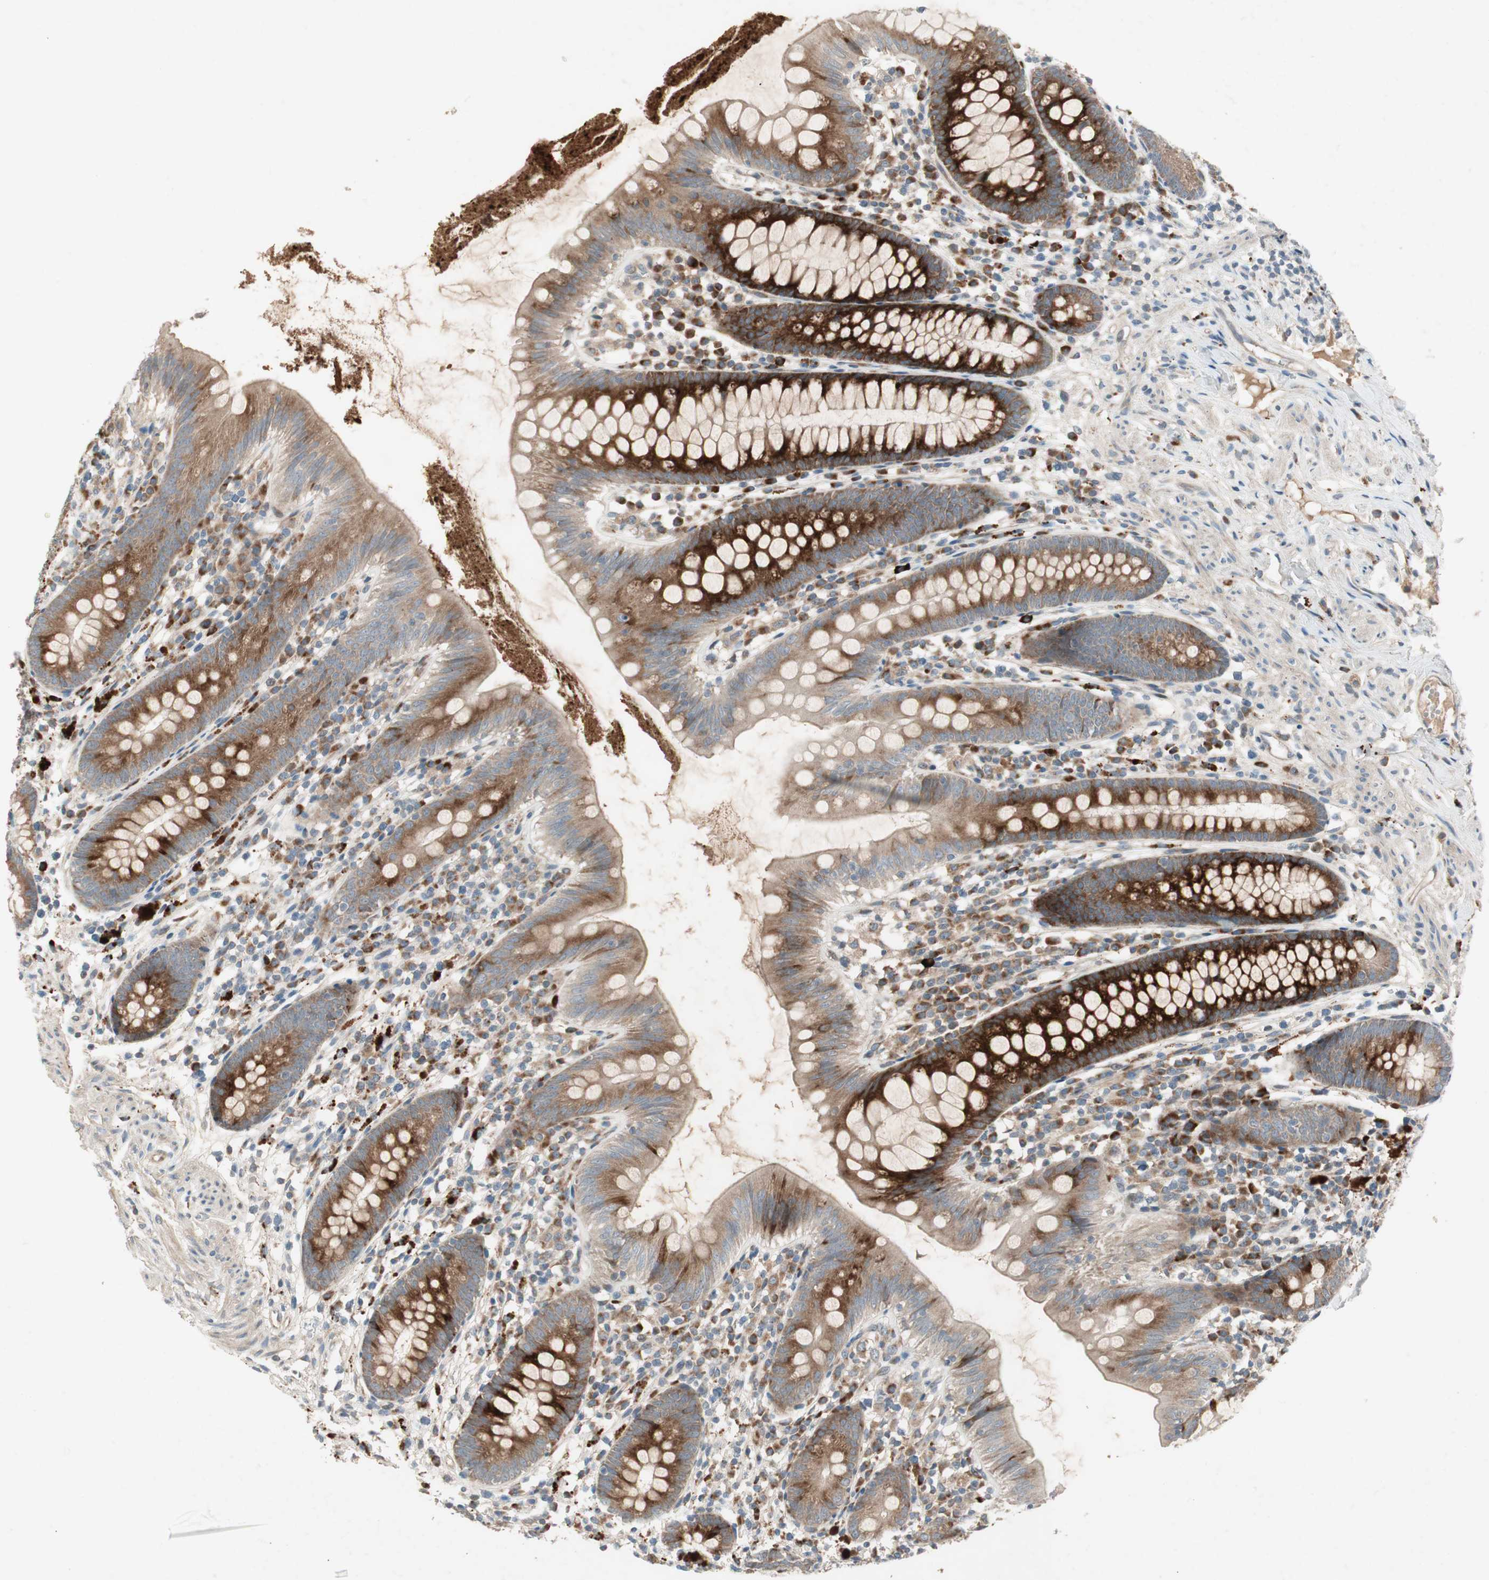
{"staining": {"intensity": "strong", "quantity": ">75%", "location": "cytoplasmic/membranous"}, "tissue": "appendix", "cell_type": "Glandular cells", "image_type": "normal", "snomed": [{"axis": "morphology", "description": "Normal tissue, NOS"}, {"axis": "topography", "description": "Appendix"}], "caption": "Strong cytoplasmic/membranous staining for a protein is present in approximately >75% of glandular cells of unremarkable appendix using immunohistochemistry (IHC).", "gene": "APOO", "patient": {"sex": "male", "age": 52}}